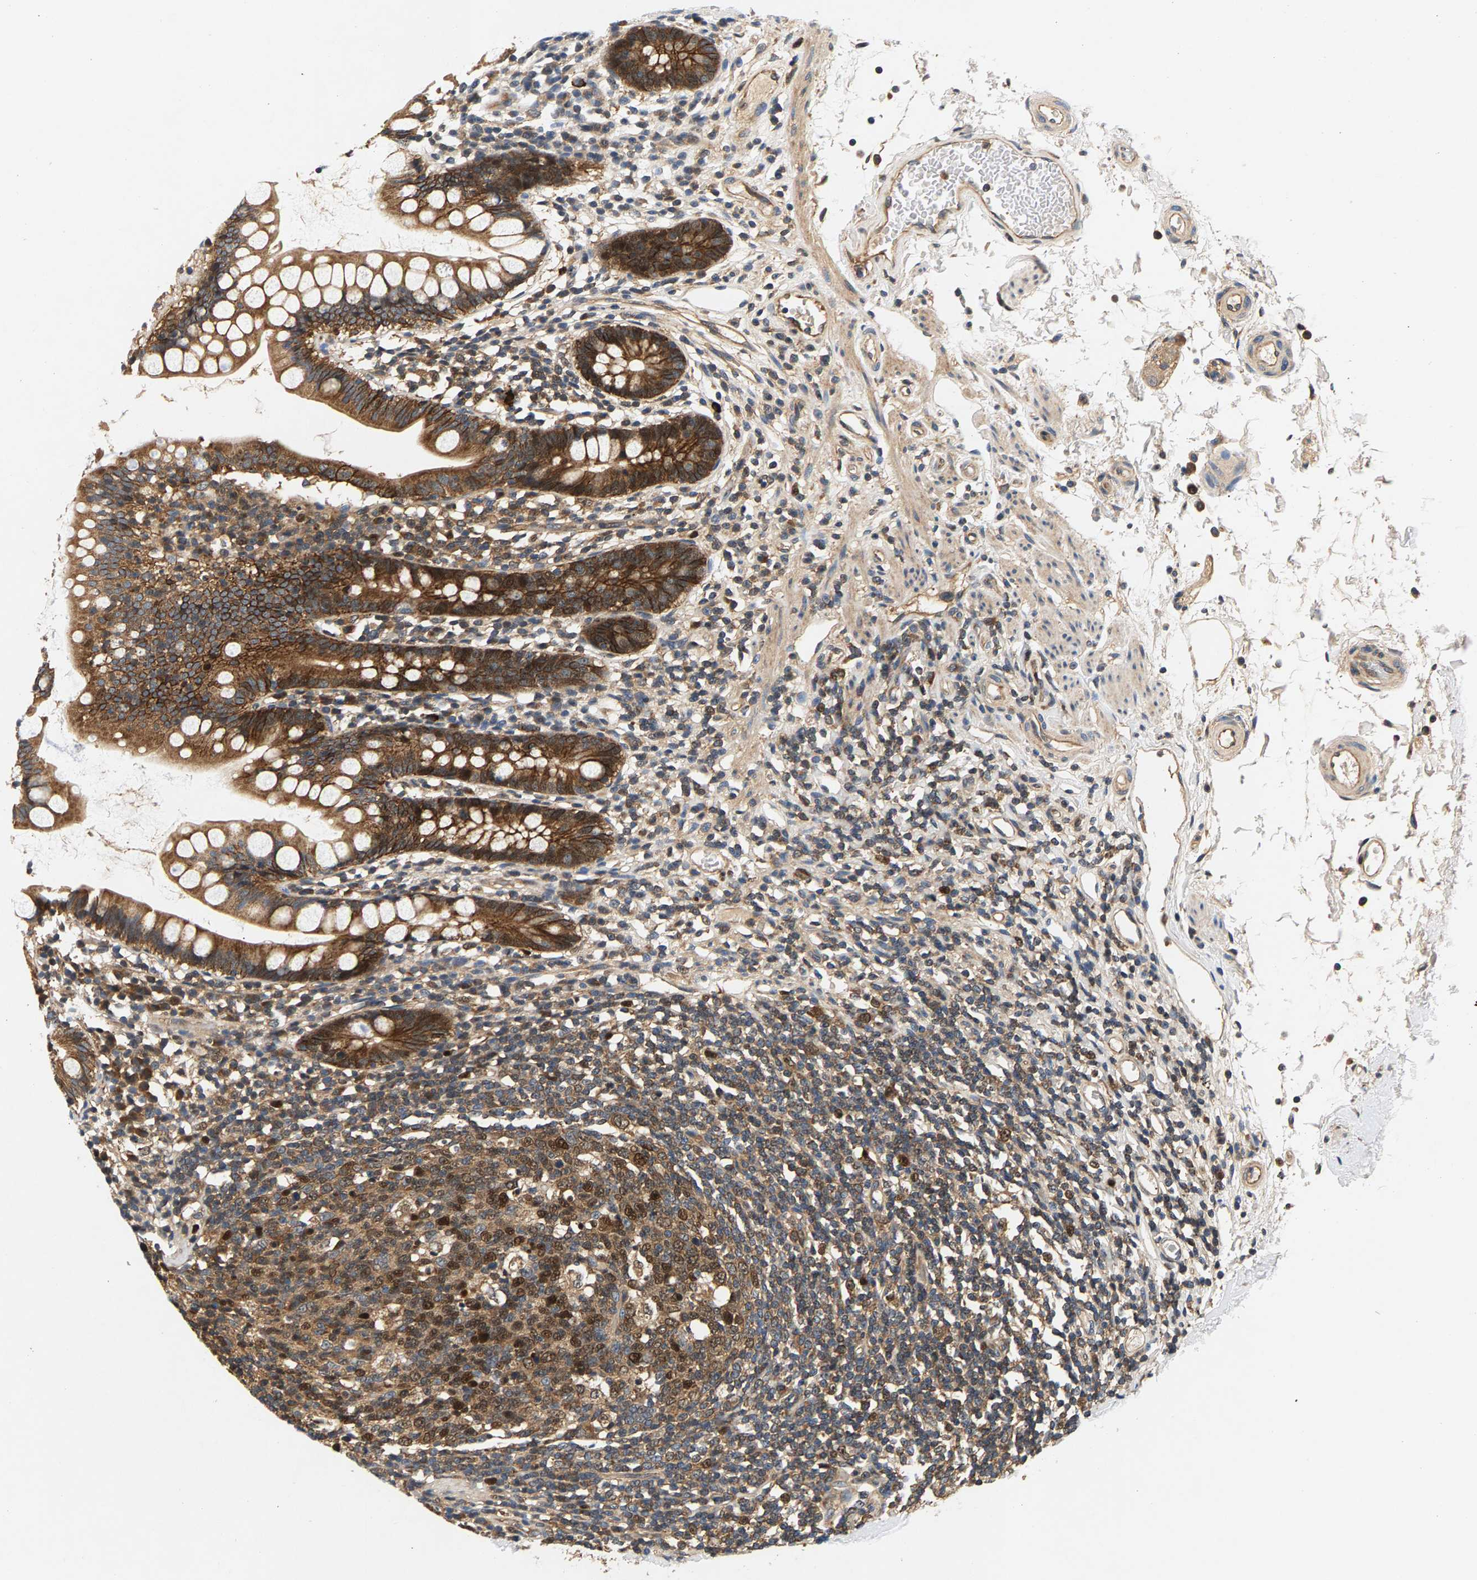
{"staining": {"intensity": "moderate", "quantity": ">75%", "location": "cytoplasmic/membranous"}, "tissue": "small intestine", "cell_type": "Glandular cells", "image_type": "normal", "snomed": [{"axis": "morphology", "description": "Normal tissue, NOS"}, {"axis": "topography", "description": "Small intestine"}], "caption": "A brown stain highlights moderate cytoplasmic/membranous staining of a protein in glandular cells of unremarkable human small intestine. The staining was performed using DAB (3,3'-diaminobenzidine) to visualize the protein expression in brown, while the nuclei were stained in blue with hematoxylin (Magnification: 20x).", "gene": "FAM78A", "patient": {"sex": "female", "age": 84}}